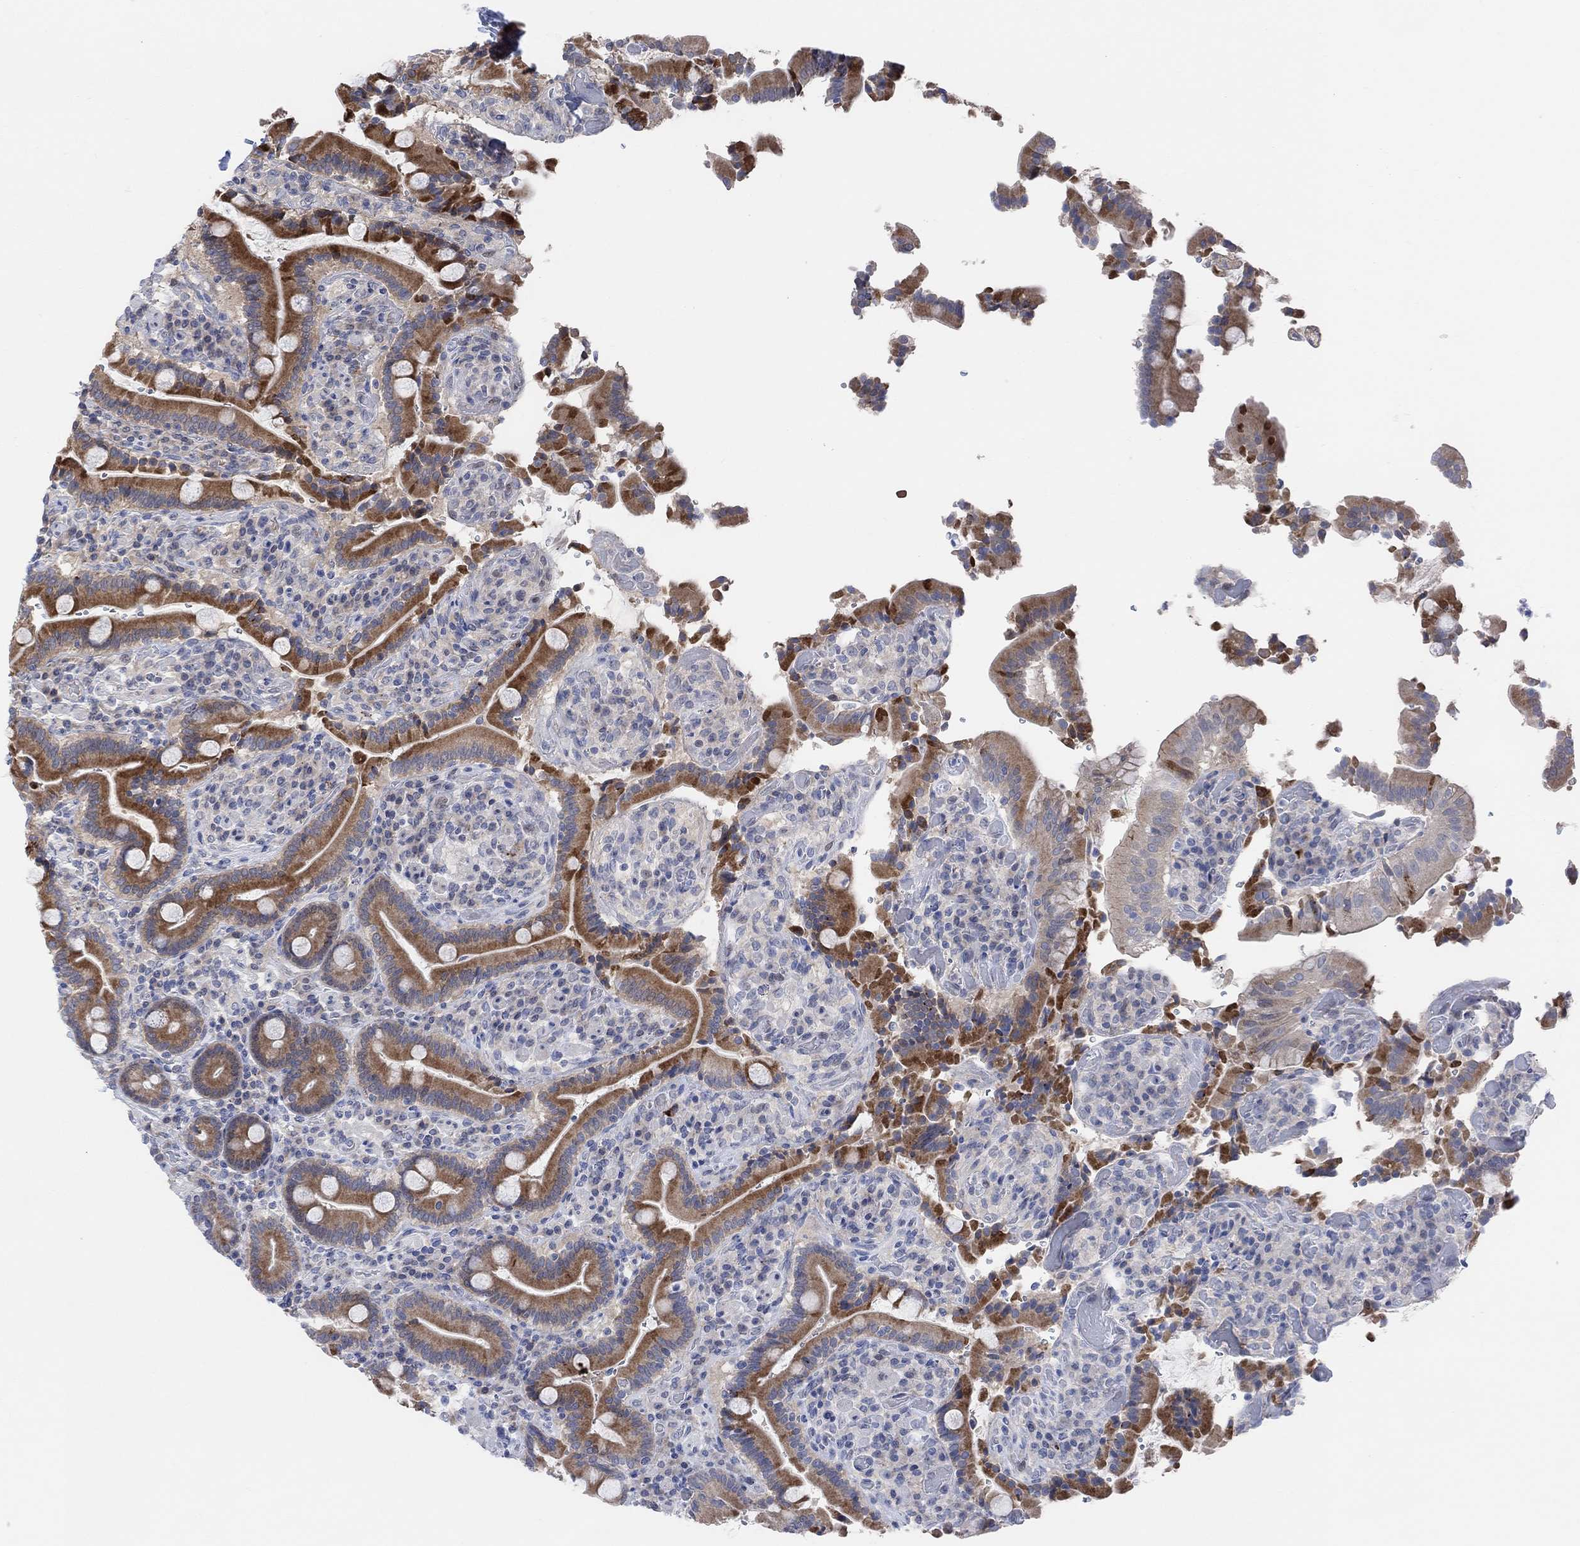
{"staining": {"intensity": "strong", "quantity": "25%-75%", "location": "cytoplasmic/membranous"}, "tissue": "duodenum", "cell_type": "Glandular cells", "image_type": "normal", "snomed": [{"axis": "morphology", "description": "Normal tissue, NOS"}, {"axis": "topography", "description": "Duodenum"}], "caption": "Immunohistochemical staining of unremarkable human duodenum reveals strong cytoplasmic/membranous protein staining in about 25%-75% of glandular cells. The staining was performed using DAB (3,3'-diaminobenzidine) to visualize the protein expression in brown, while the nuclei were stained in blue with hematoxylin (Magnification: 20x).", "gene": "CNTF", "patient": {"sex": "female", "age": 62}}